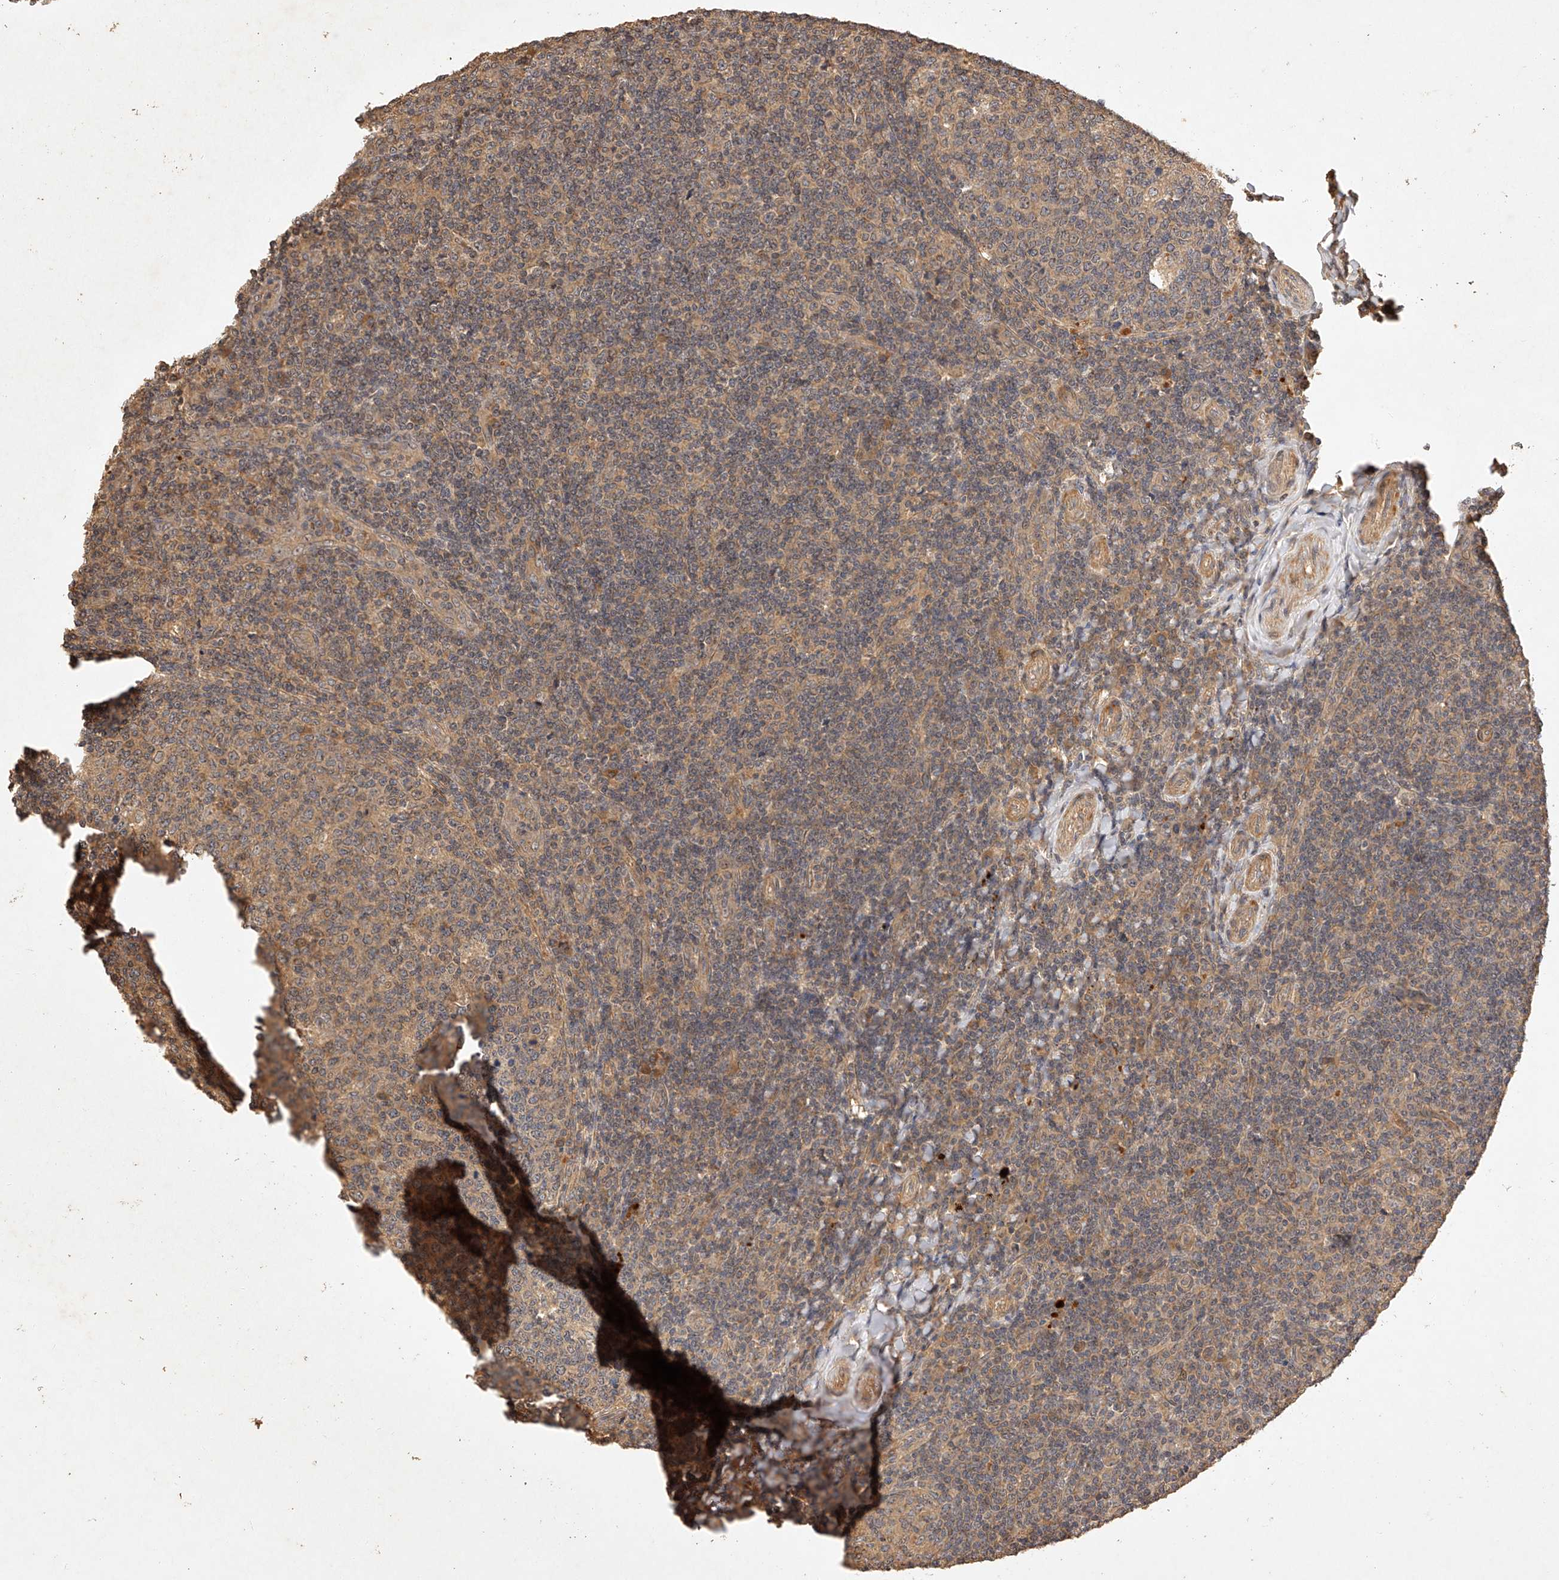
{"staining": {"intensity": "moderate", "quantity": ">75%", "location": "cytoplasmic/membranous"}, "tissue": "tonsil", "cell_type": "Germinal center cells", "image_type": "normal", "snomed": [{"axis": "morphology", "description": "Normal tissue, NOS"}, {"axis": "topography", "description": "Tonsil"}], "caption": "The photomicrograph exhibits immunohistochemical staining of benign tonsil. There is moderate cytoplasmic/membranous positivity is identified in about >75% of germinal center cells.", "gene": "NSMAF", "patient": {"sex": "female", "age": 19}}